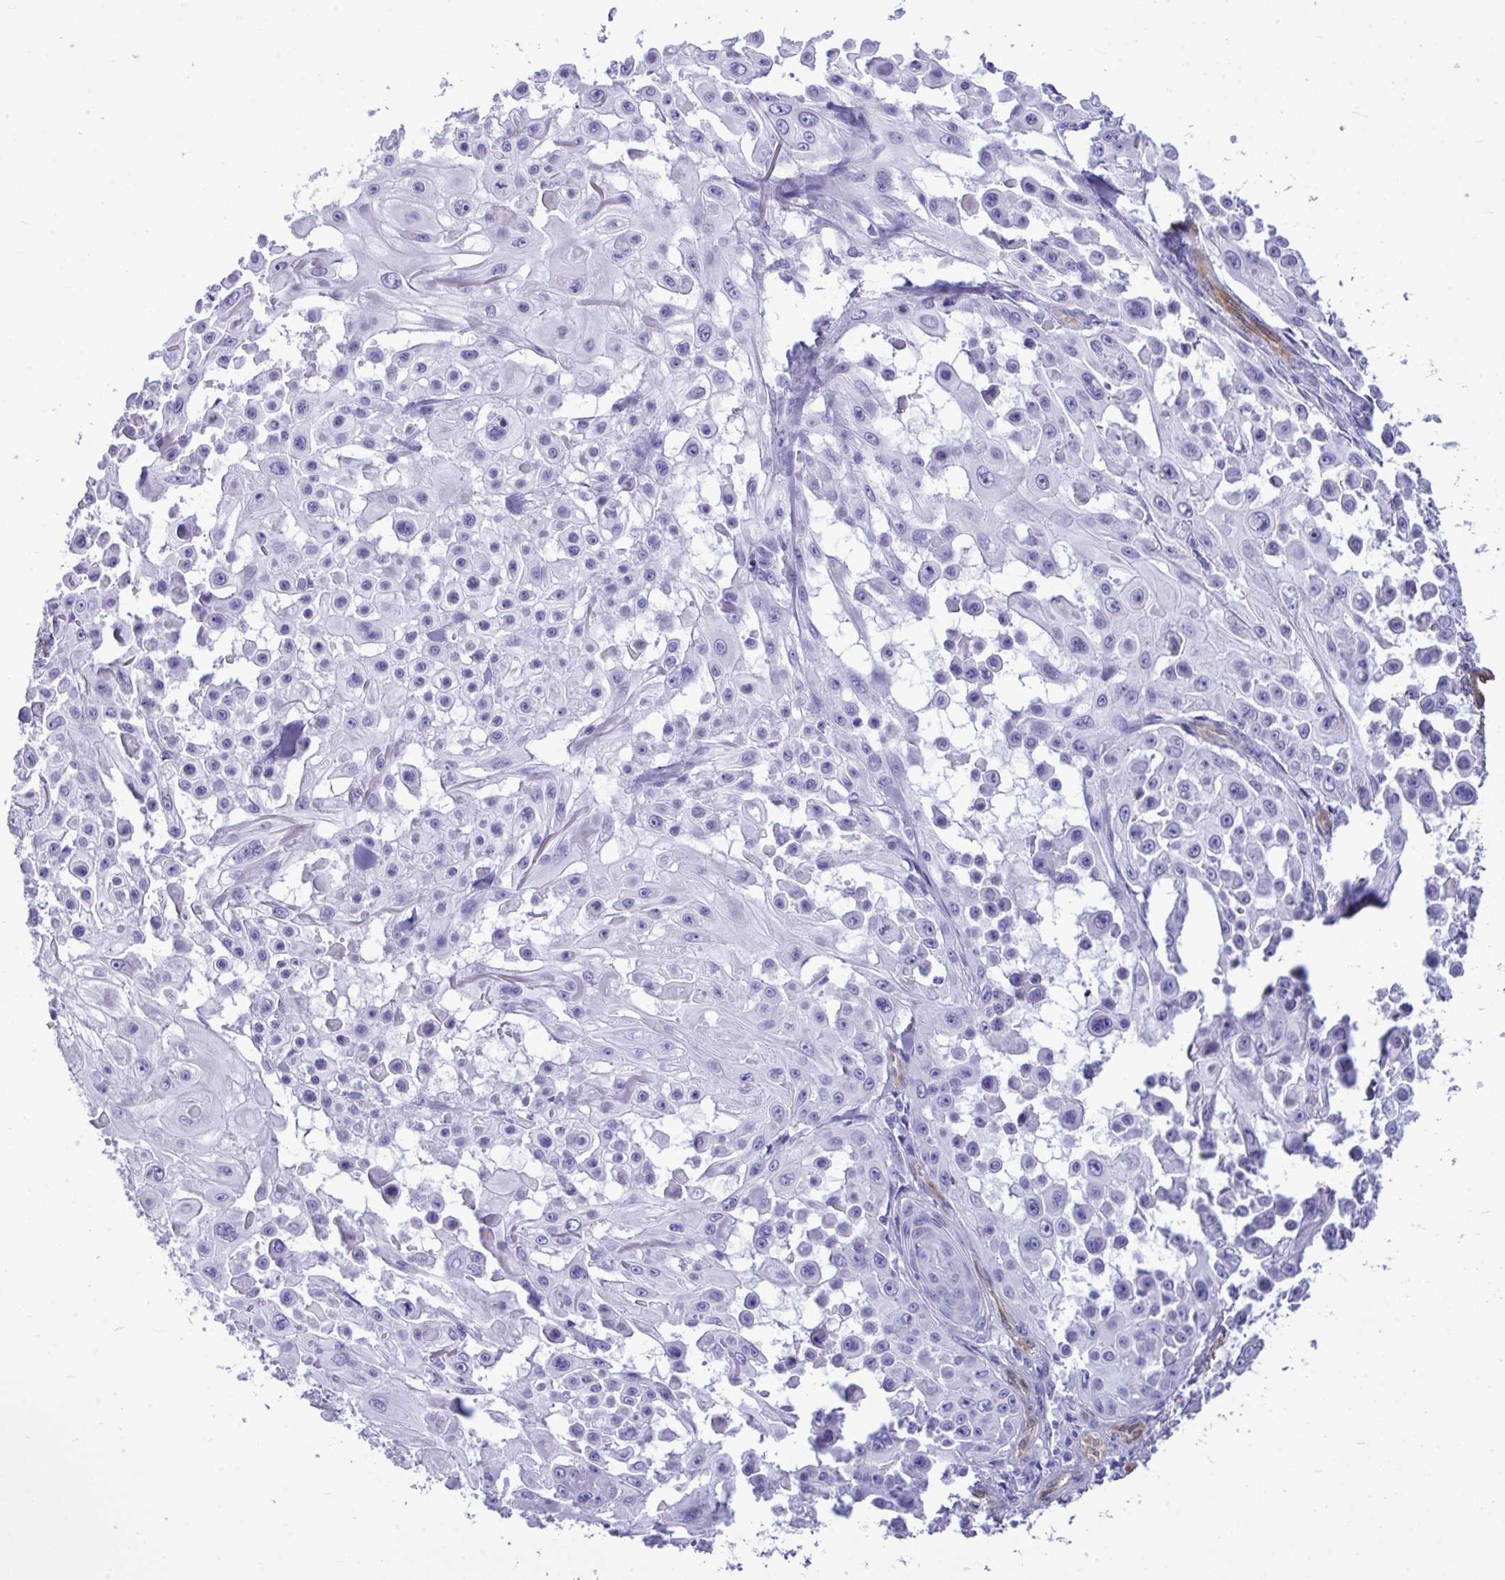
{"staining": {"intensity": "negative", "quantity": "none", "location": "none"}, "tissue": "skin cancer", "cell_type": "Tumor cells", "image_type": "cancer", "snomed": [{"axis": "morphology", "description": "Squamous cell carcinoma, NOS"}, {"axis": "topography", "description": "Skin"}], "caption": "High power microscopy photomicrograph of an IHC micrograph of skin cancer, revealing no significant expression in tumor cells.", "gene": "LIMS2", "patient": {"sex": "male", "age": 91}}